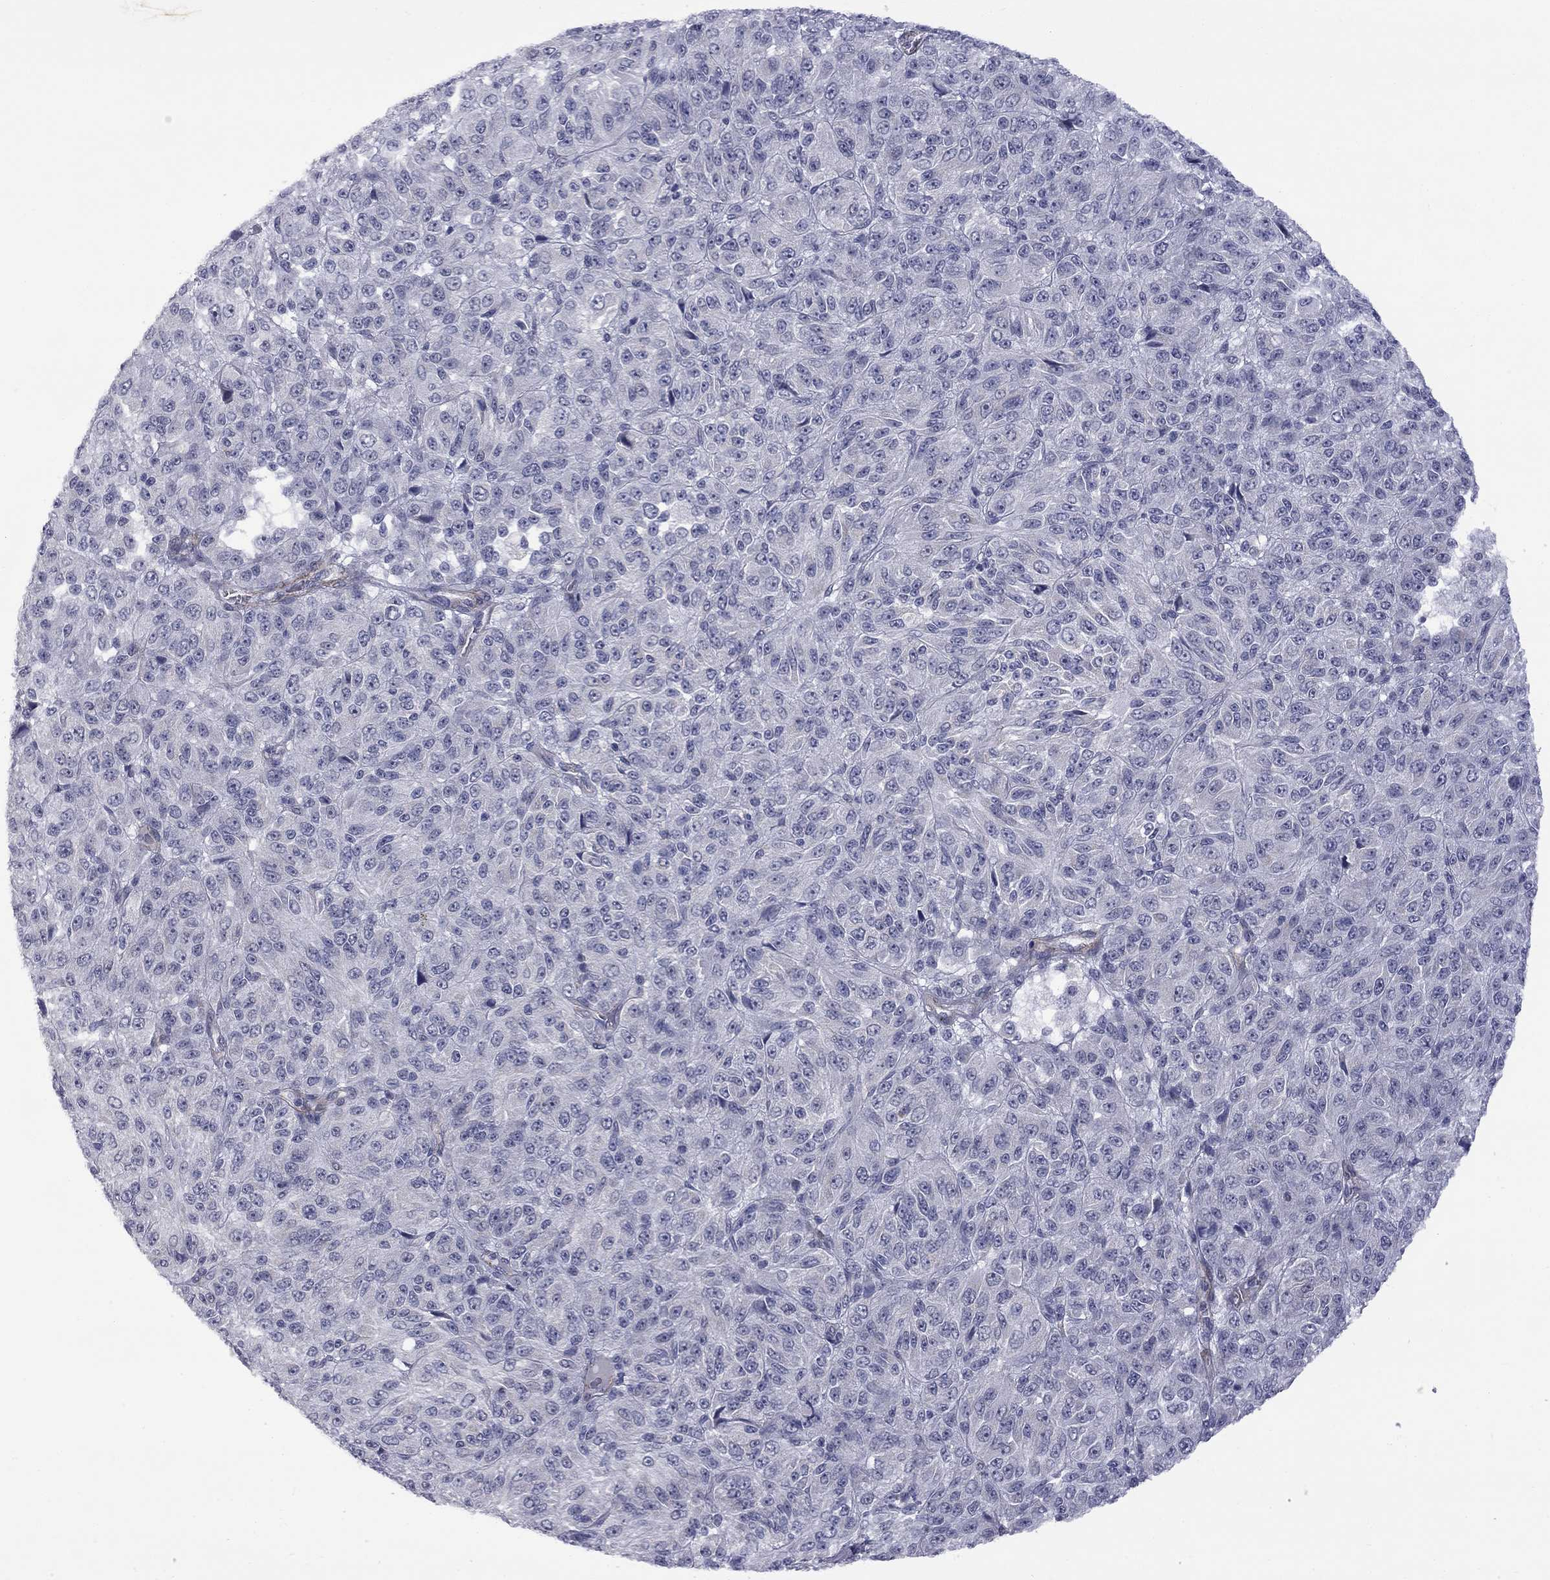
{"staining": {"intensity": "negative", "quantity": "none", "location": "none"}, "tissue": "melanoma", "cell_type": "Tumor cells", "image_type": "cancer", "snomed": [{"axis": "morphology", "description": "Malignant melanoma, Metastatic site"}, {"axis": "topography", "description": "Brain"}], "caption": "IHC image of neoplastic tissue: human melanoma stained with DAB exhibits no significant protein staining in tumor cells.", "gene": "GSG1L", "patient": {"sex": "female", "age": 56}}